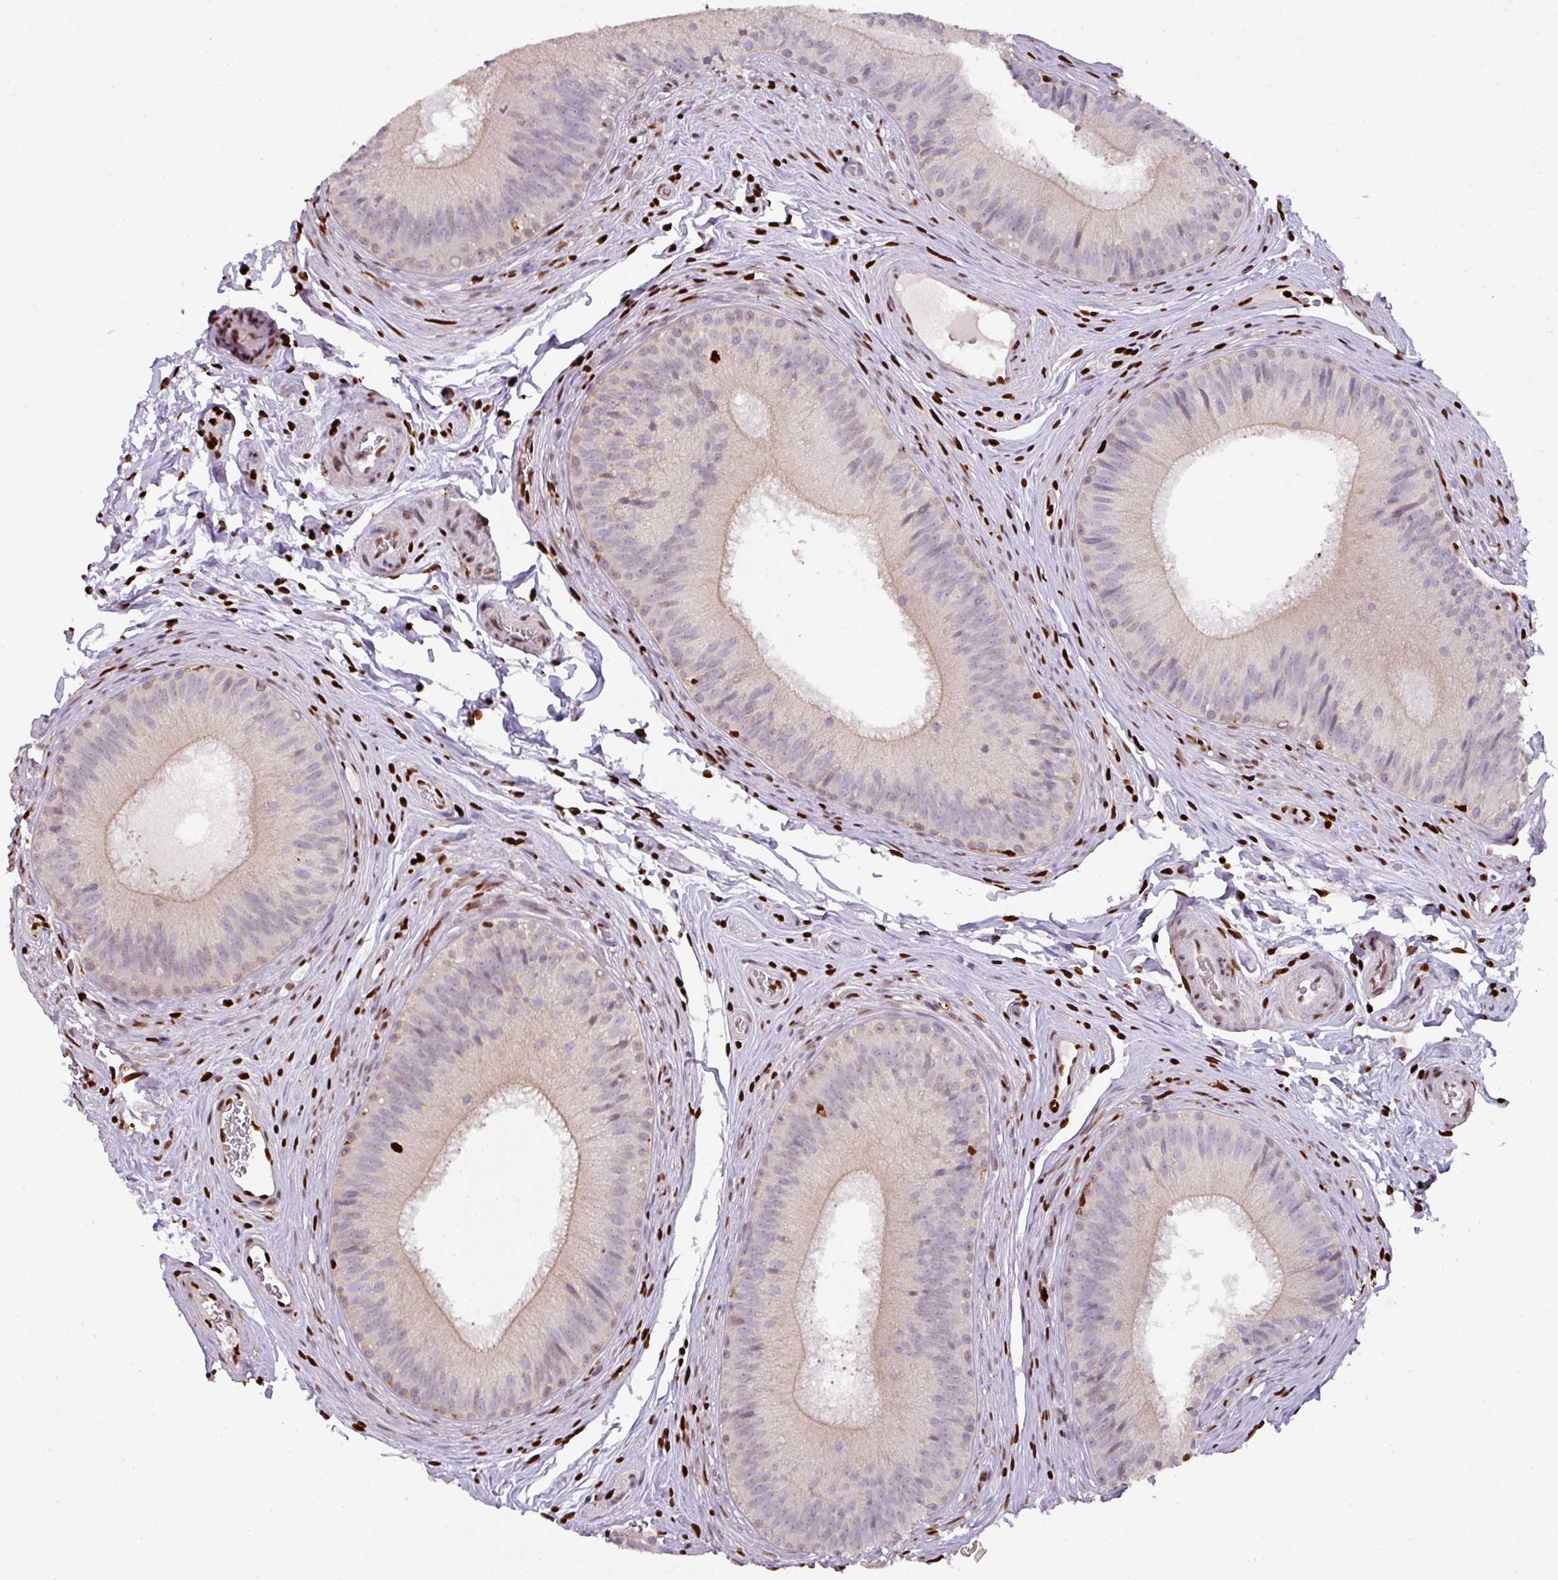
{"staining": {"intensity": "strong", "quantity": "<25%", "location": "nuclear"}, "tissue": "epididymis", "cell_type": "Glandular cells", "image_type": "normal", "snomed": [{"axis": "morphology", "description": "Normal tissue, NOS"}, {"axis": "topography", "description": "Epididymis"}], "caption": "Human epididymis stained with a brown dye exhibits strong nuclear positive expression in about <25% of glandular cells.", "gene": "SAMHD1", "patient": {"sex": "male", "age": 24}}